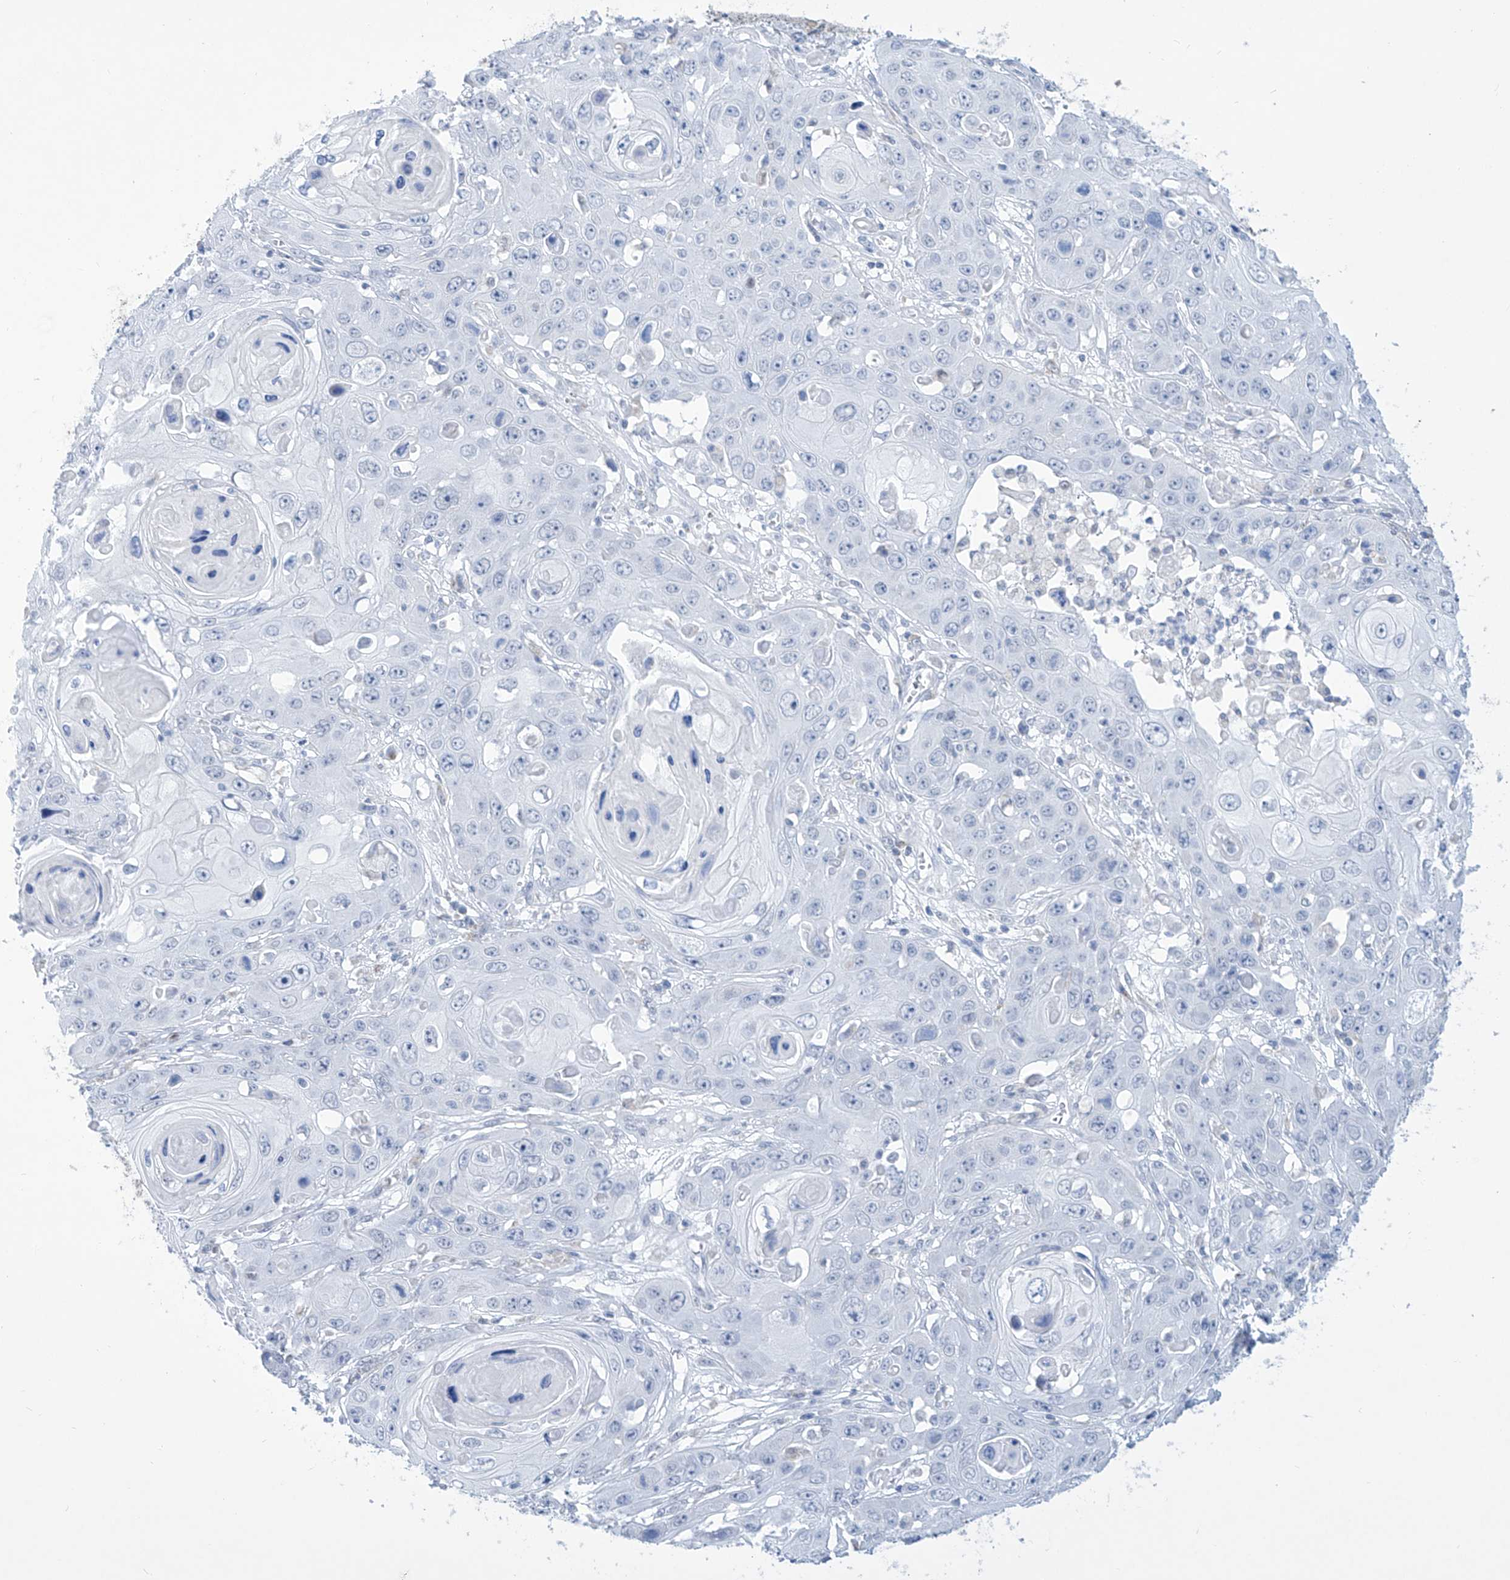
{"staining": {"intensity": "negative", "quantity": "none", "location": "none"}, "tissue": "skin cancer", "cell_type": "Tumor cells", "image_type": "cancer", "snomed": [{"axis": "morphology", "description": "Squamous cell carcinoma, NOS"}, {"axis": "topography", "description": "Skin"}], "caption": "Immunohistochemistry of squamous cell carcinoma (skin) demonstrates no positivity in tumor cells.", "gene": "ALDH6A1", "patient": {"sex": "male", "age": 55}}